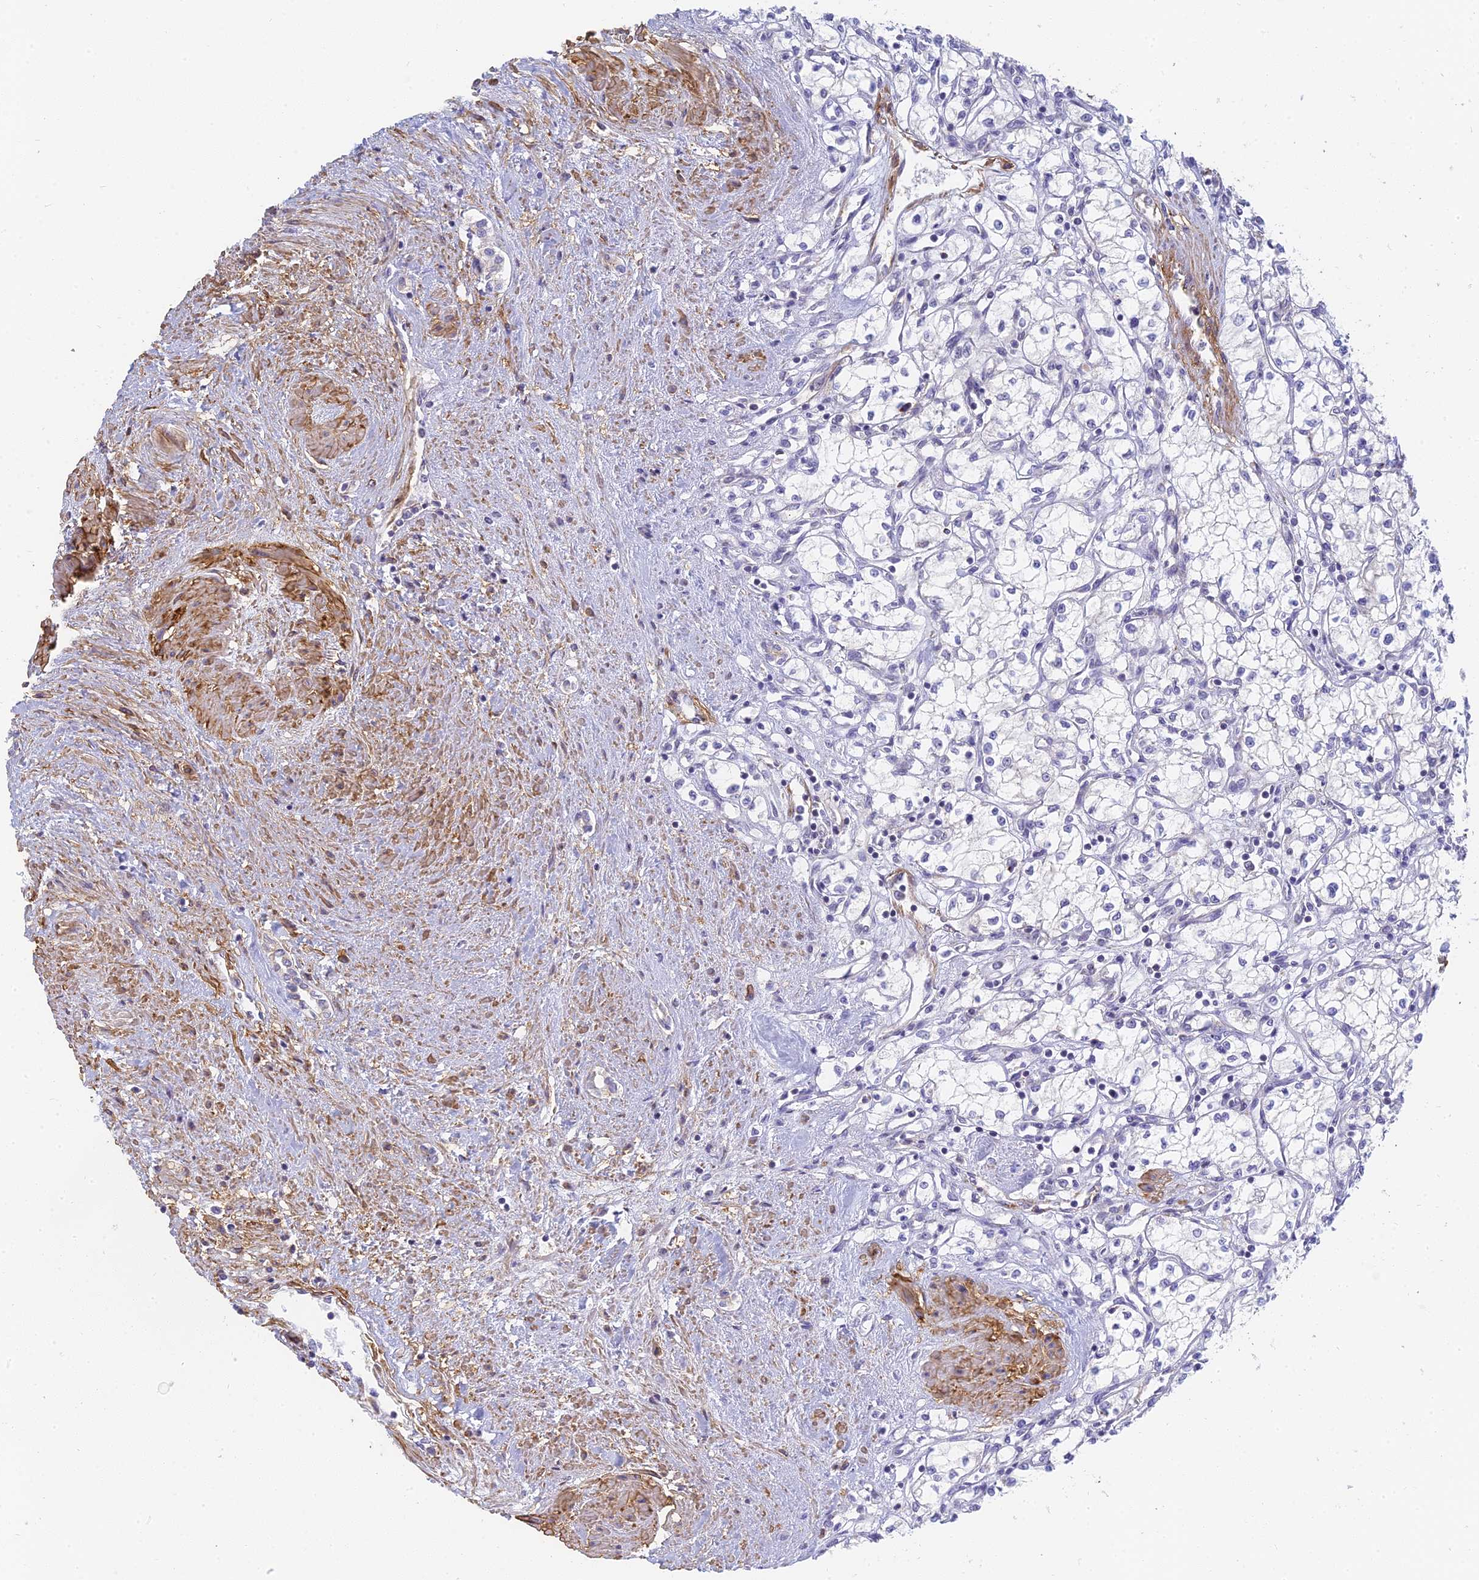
{"staining": {"intensity": "negative", "quantity": "none", "location": "none"}, "tissue": "renal cancer", "cell_type": "Tumor cells", "image_type": "cancer", "snomed": [{"axis": "morphology", "description": "Adenocarcinoma, NOS"}, {"axis": "topography", "description": "Kidney"}], "caption": "IHC photomicrograph of neoplastic tissue: renal adenocarcinoma stained with DAB displays no significant protein positivity in tumor cells.", "gene": "MRPL15", "patient": {"sex": "male", "age": 59}}